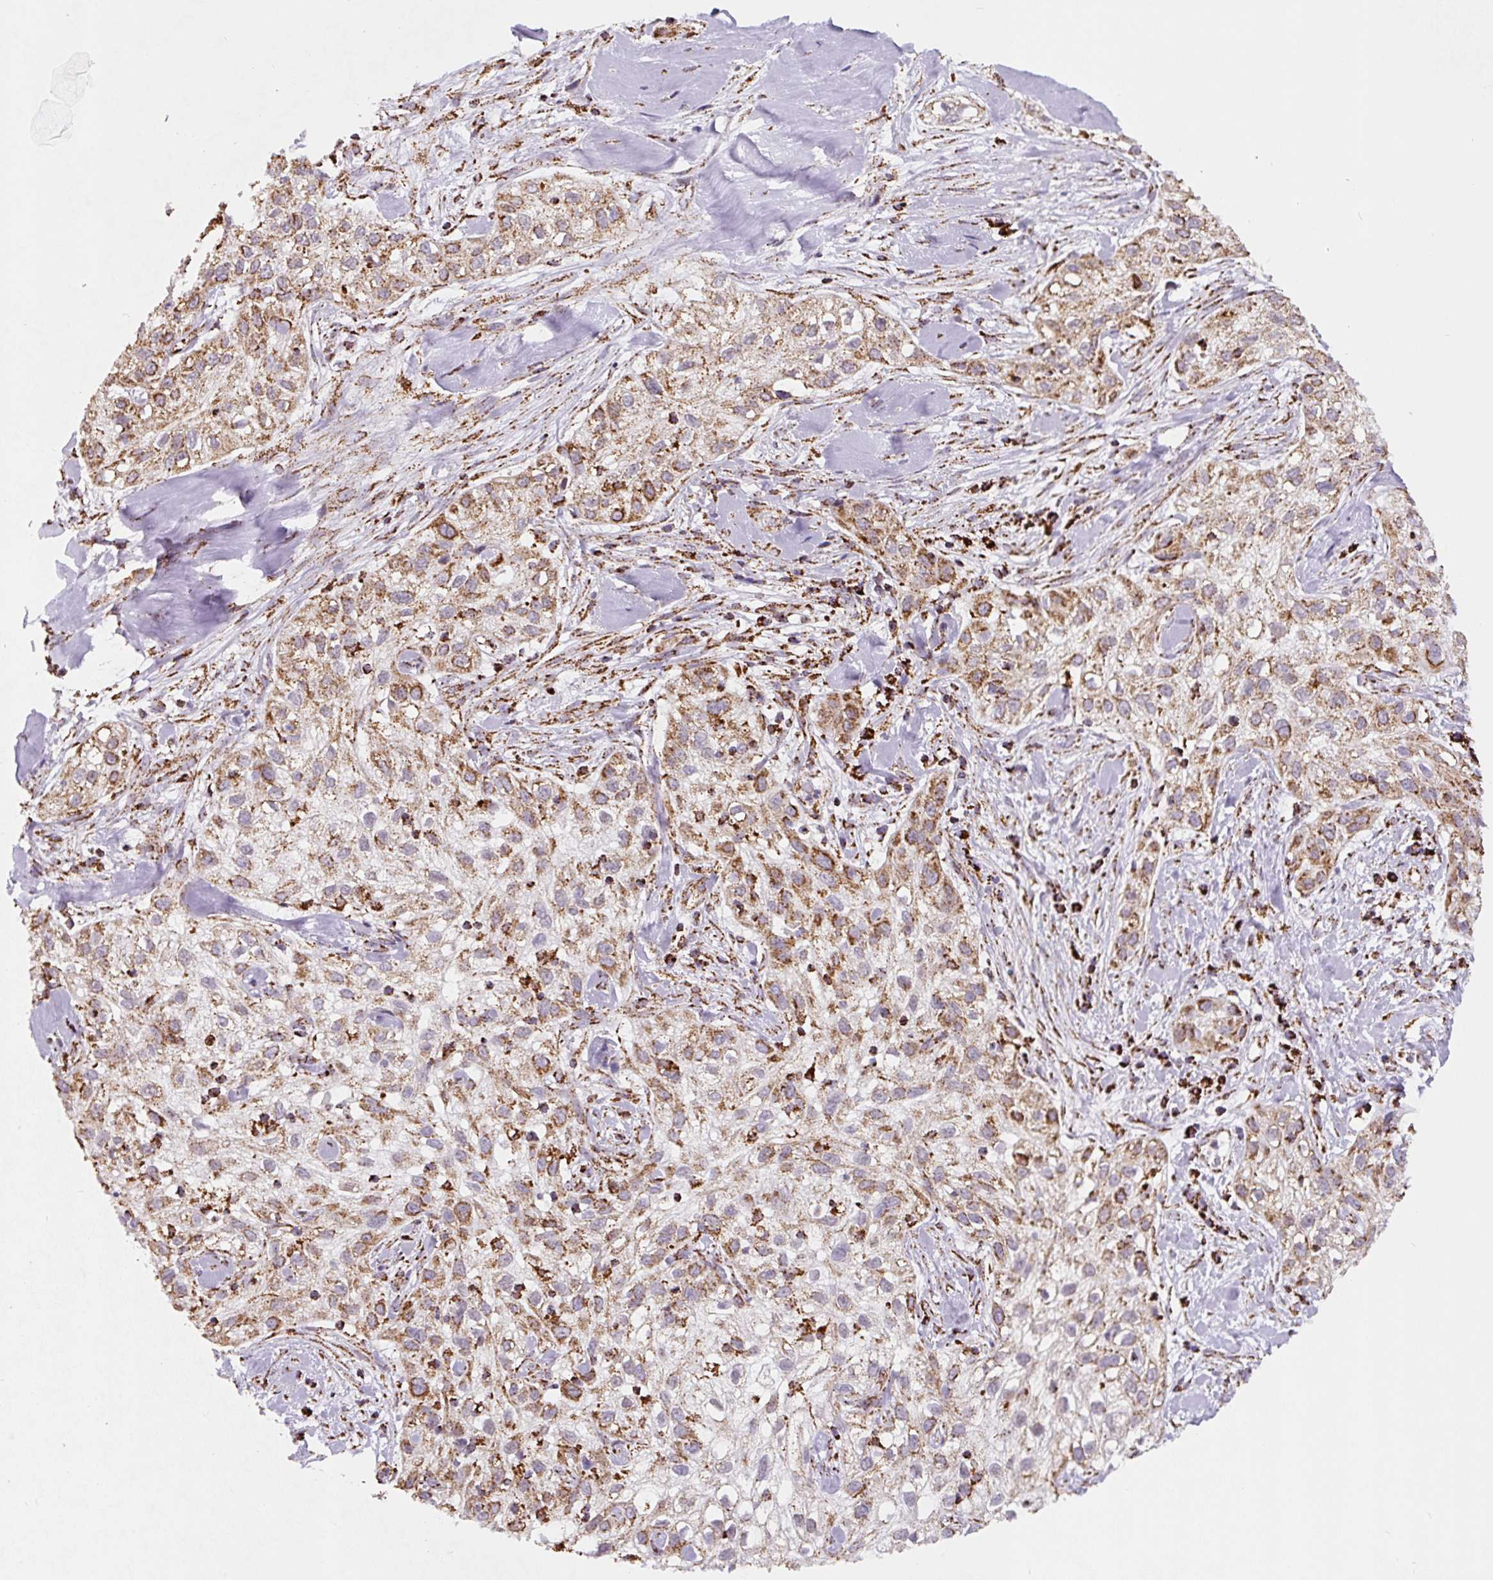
{"staining": {"intensity": "moderate", "quantity": ">75%", "location": "cytoplasmic/membranous"}, "tissue": "skin cancer", "cell_type": "Tumor cells", "image_type": "cancer", "snomed": [{"axis": "morphology", "description": "Squamous cell carcinoma, NOS"}, {"axis": "topography", "description": "Skin"}], "caption": "Moderate cytoplasmic/membranous staining for a protein is seen in about >75% of tumor cells of skin cancer using immunohistochemistry.", "gene": "ATP5F1A", "patient": {"sex": "male", "age": 82}}